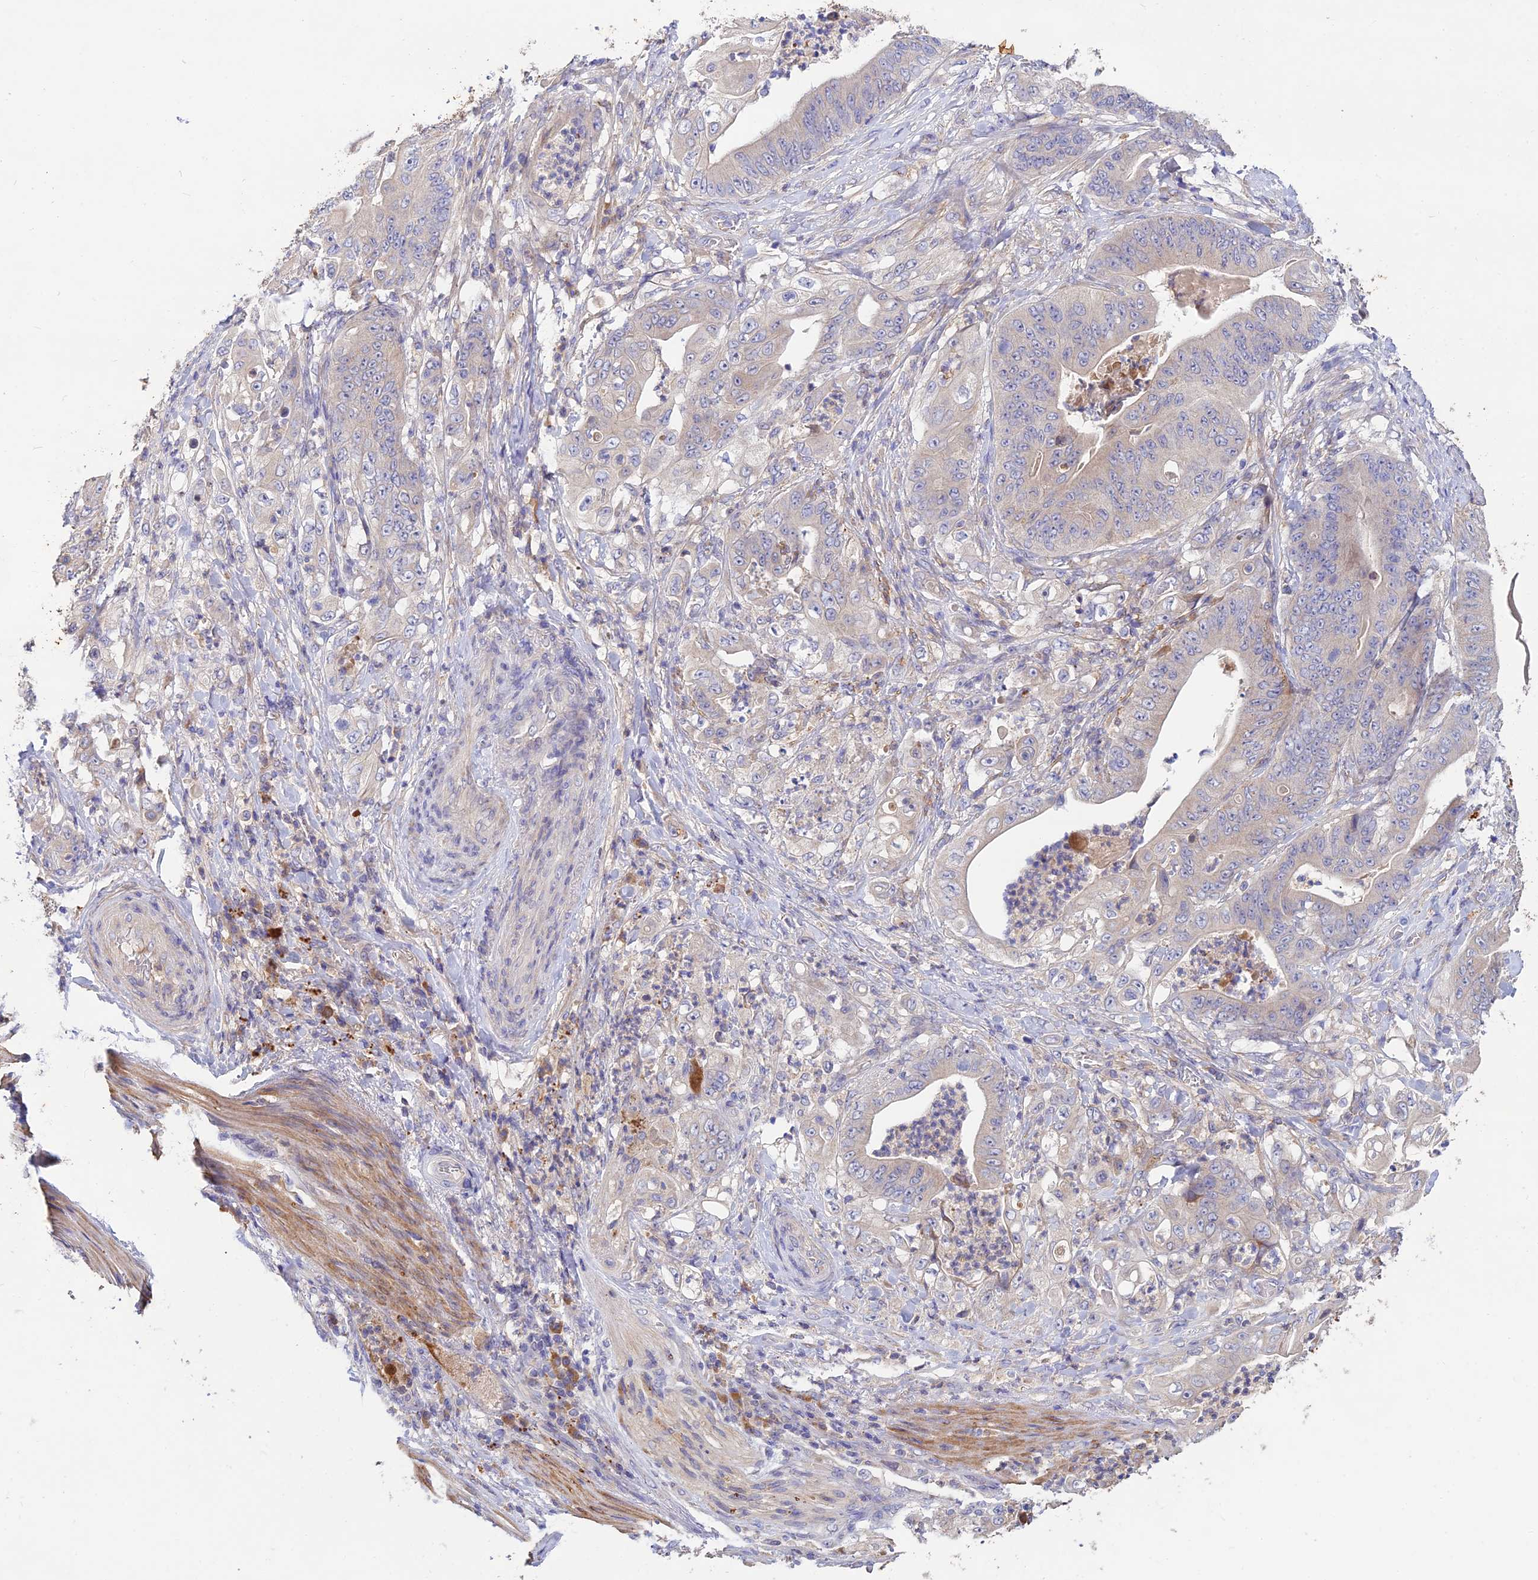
{"staining": {"intensity": "negative", "quantity": "none", "location": "none"}, "tissue": "stomach cancer", "cell_type": "Tumor cells", "image_type": "cancer", "snomed": [{"axis": "morphology", "description": "Adenocarcinoma, NOS"}, {"axis": "topography", "description": "Stomach"}], "caption": "Image shows no significant protein positivity in tumor cells of stomach cancer (adenocarcinoma). Brightfield microscopy of immunohistochemistry (IHC) stained with DAB (brown) and hematoxylin (blue), captured at high magnification.", "gene": "ACSM5", "patient": {"sex": "female", "age": 73}}